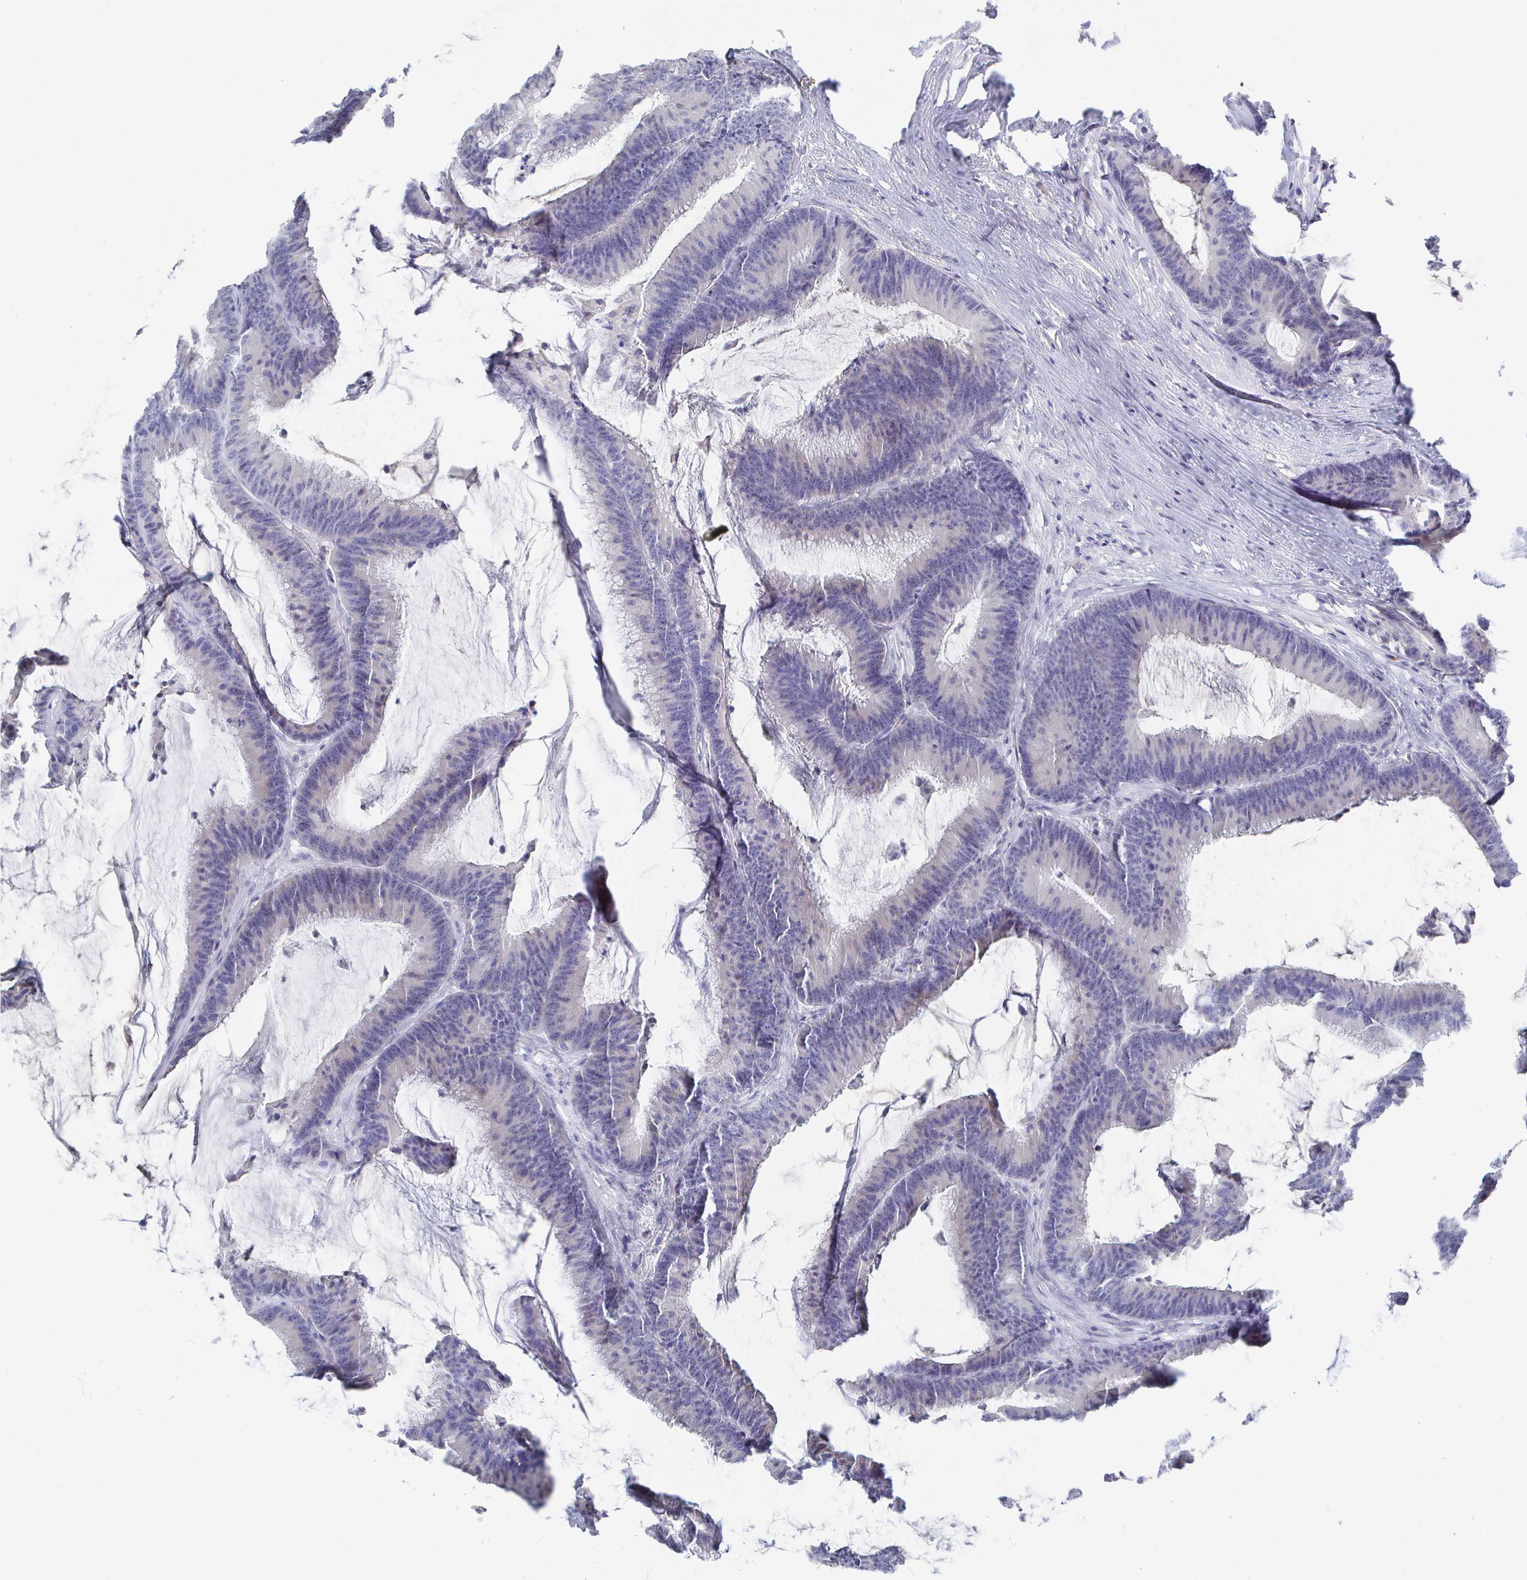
{"staining": {"intensity": "negative", "quantity": "none", "location": "none"}, "tissue": "colorectal cancer", "cell_type": "Tumor cells", "image_type": "cancer", "snomed": [{"axis": "morphology", "description": "Adenocarcinoma, NOS"}, {"axis": "topography", "description": "Colon"}], "caption": "There is no significant positivity in tumor cells of colorectal cancer (adenocarcinoma).", "gene": "LRRC23", "patient": {"sex": "female", "age": 78}}